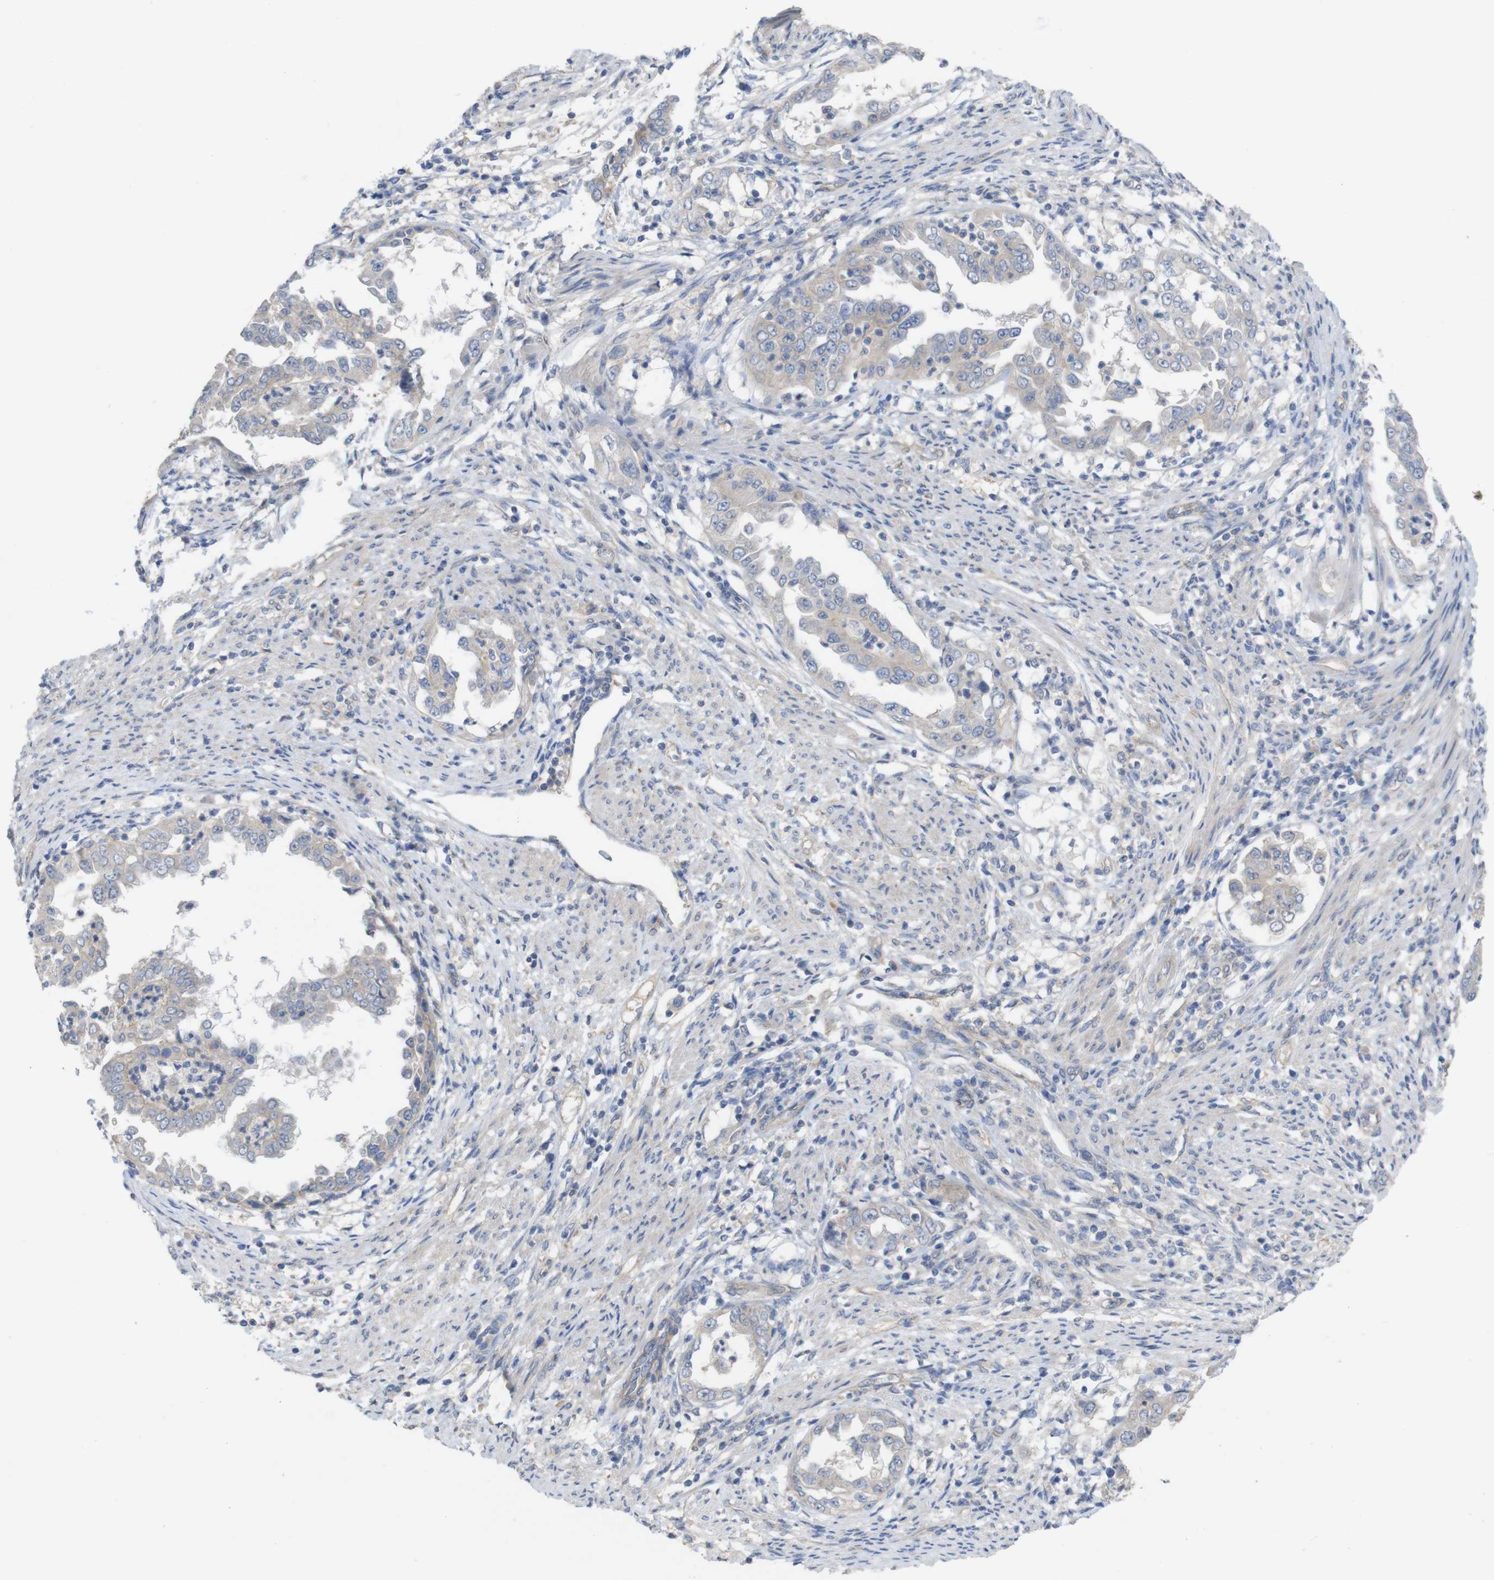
{"staining": {"intensity": "negative", "quantity": "none", "location": "none"}, "tissue": "endometrial cancer", "cell_type": "Tumor cells", "image_type": "cancer", "snomed": [{"axis": "morphology", "description": "Adenocarcinoma, NOS"}, {"axis": "topography", "description": "Endometrium"}], "caption": "A histopathology image of human endometrial cancer (adenocarcinoma) is negative for staining in tumor cells. The staining is performed using DAB (3,3'-diaminobenzidine) brown chromogen with nuclei counter-stained in using hematoxylin.", "gene": "KIDINS220", "patient": {"sex": "female", "age": 85}}